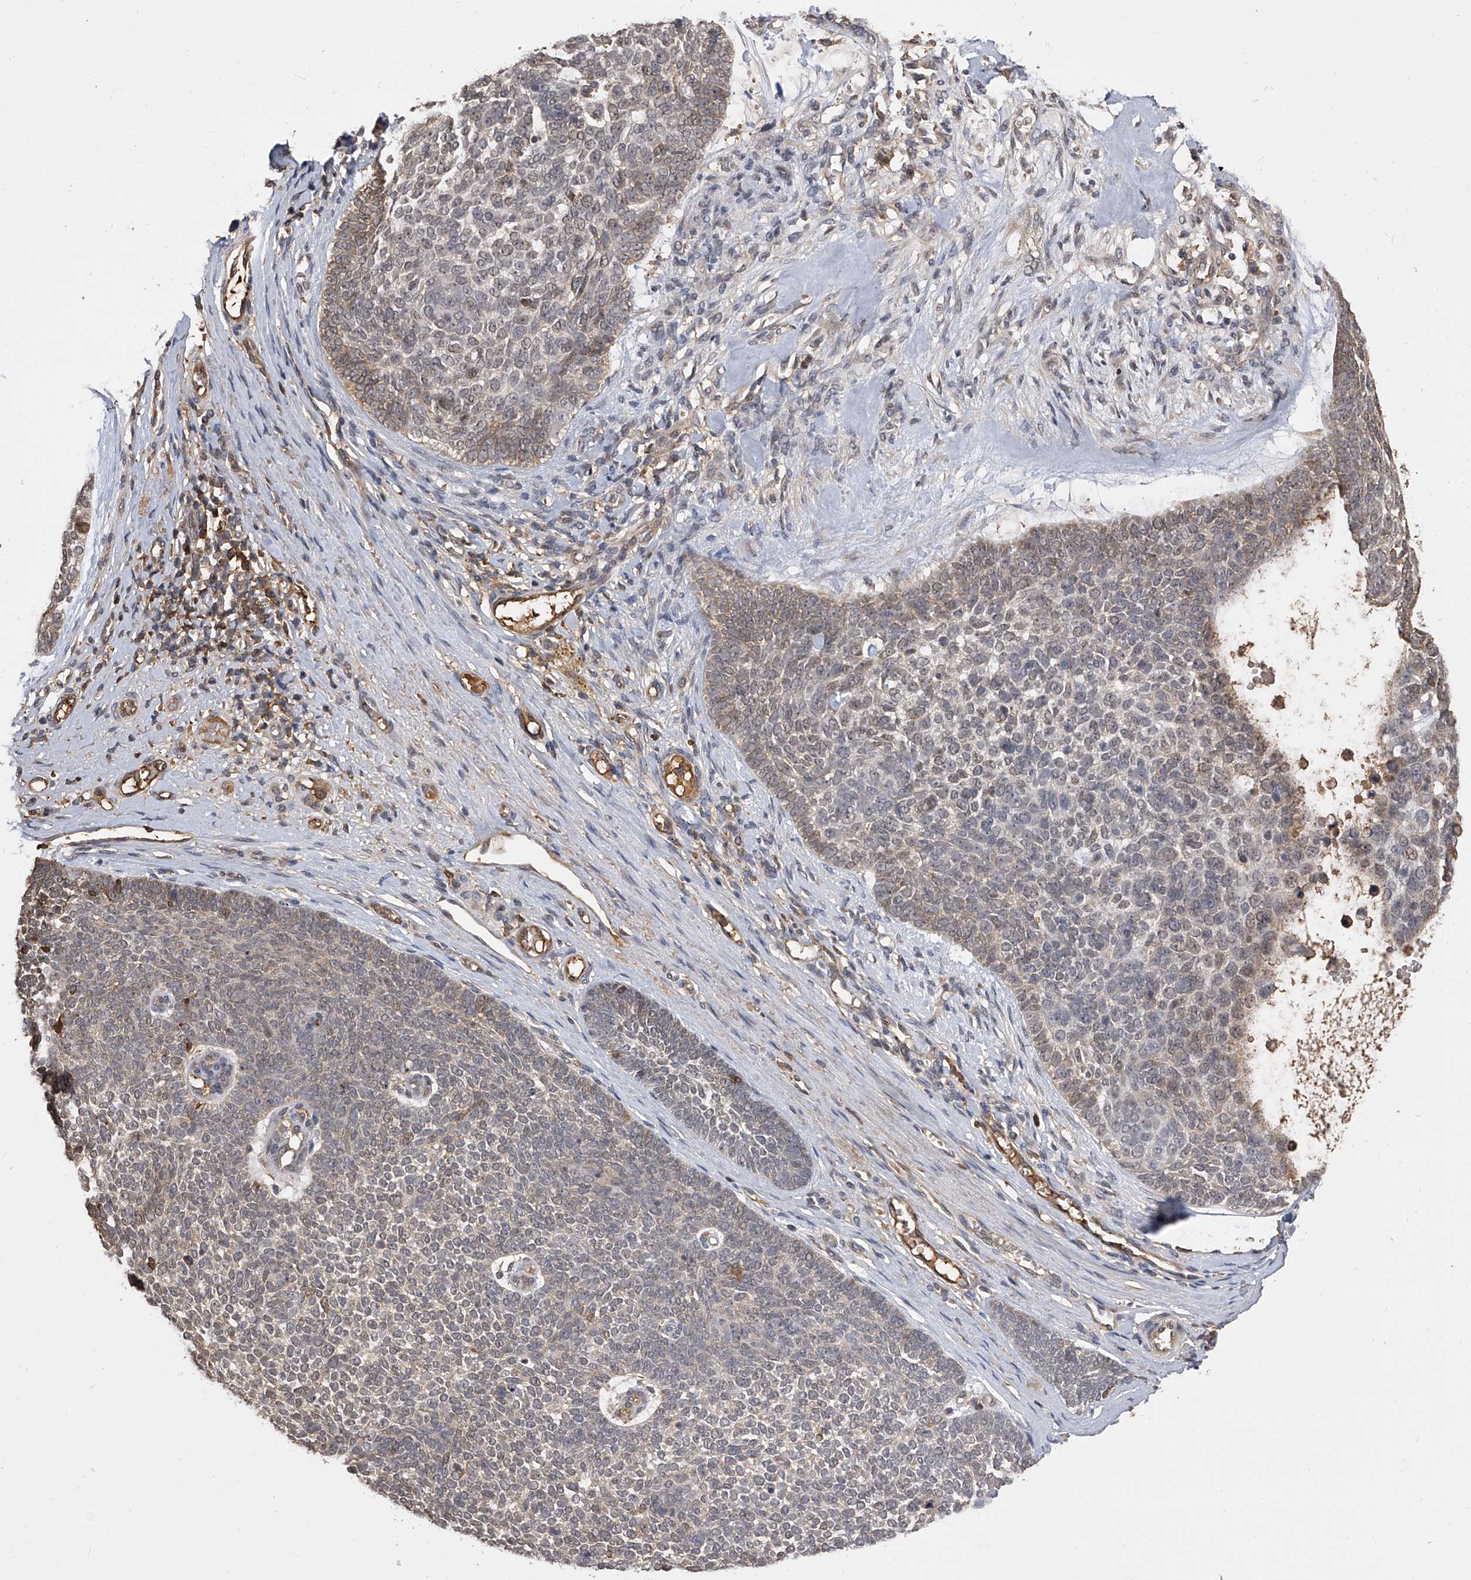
{"staining": {"intensity": "weak", "quantity": "25%-75%", "location": "cytoplasmic/membranous"}, "tissue": "skin cancer", "cell_type": "Tumor cells", "image_type": "cancer", "snomed": [{"axis": "morphology", "description": "Basal cell carcinoma"}, {"axis": "topography", "description": "Skin"}], "caption": "About 25%-75% of tumor cells in basal cell carcinoma (skin) show weak cytoplasmic/membranous protein positivity as visualized by brown immunohistochemical staining.", "gene": "CFAP410", "patient": {"sex": "female", "age": 81}}